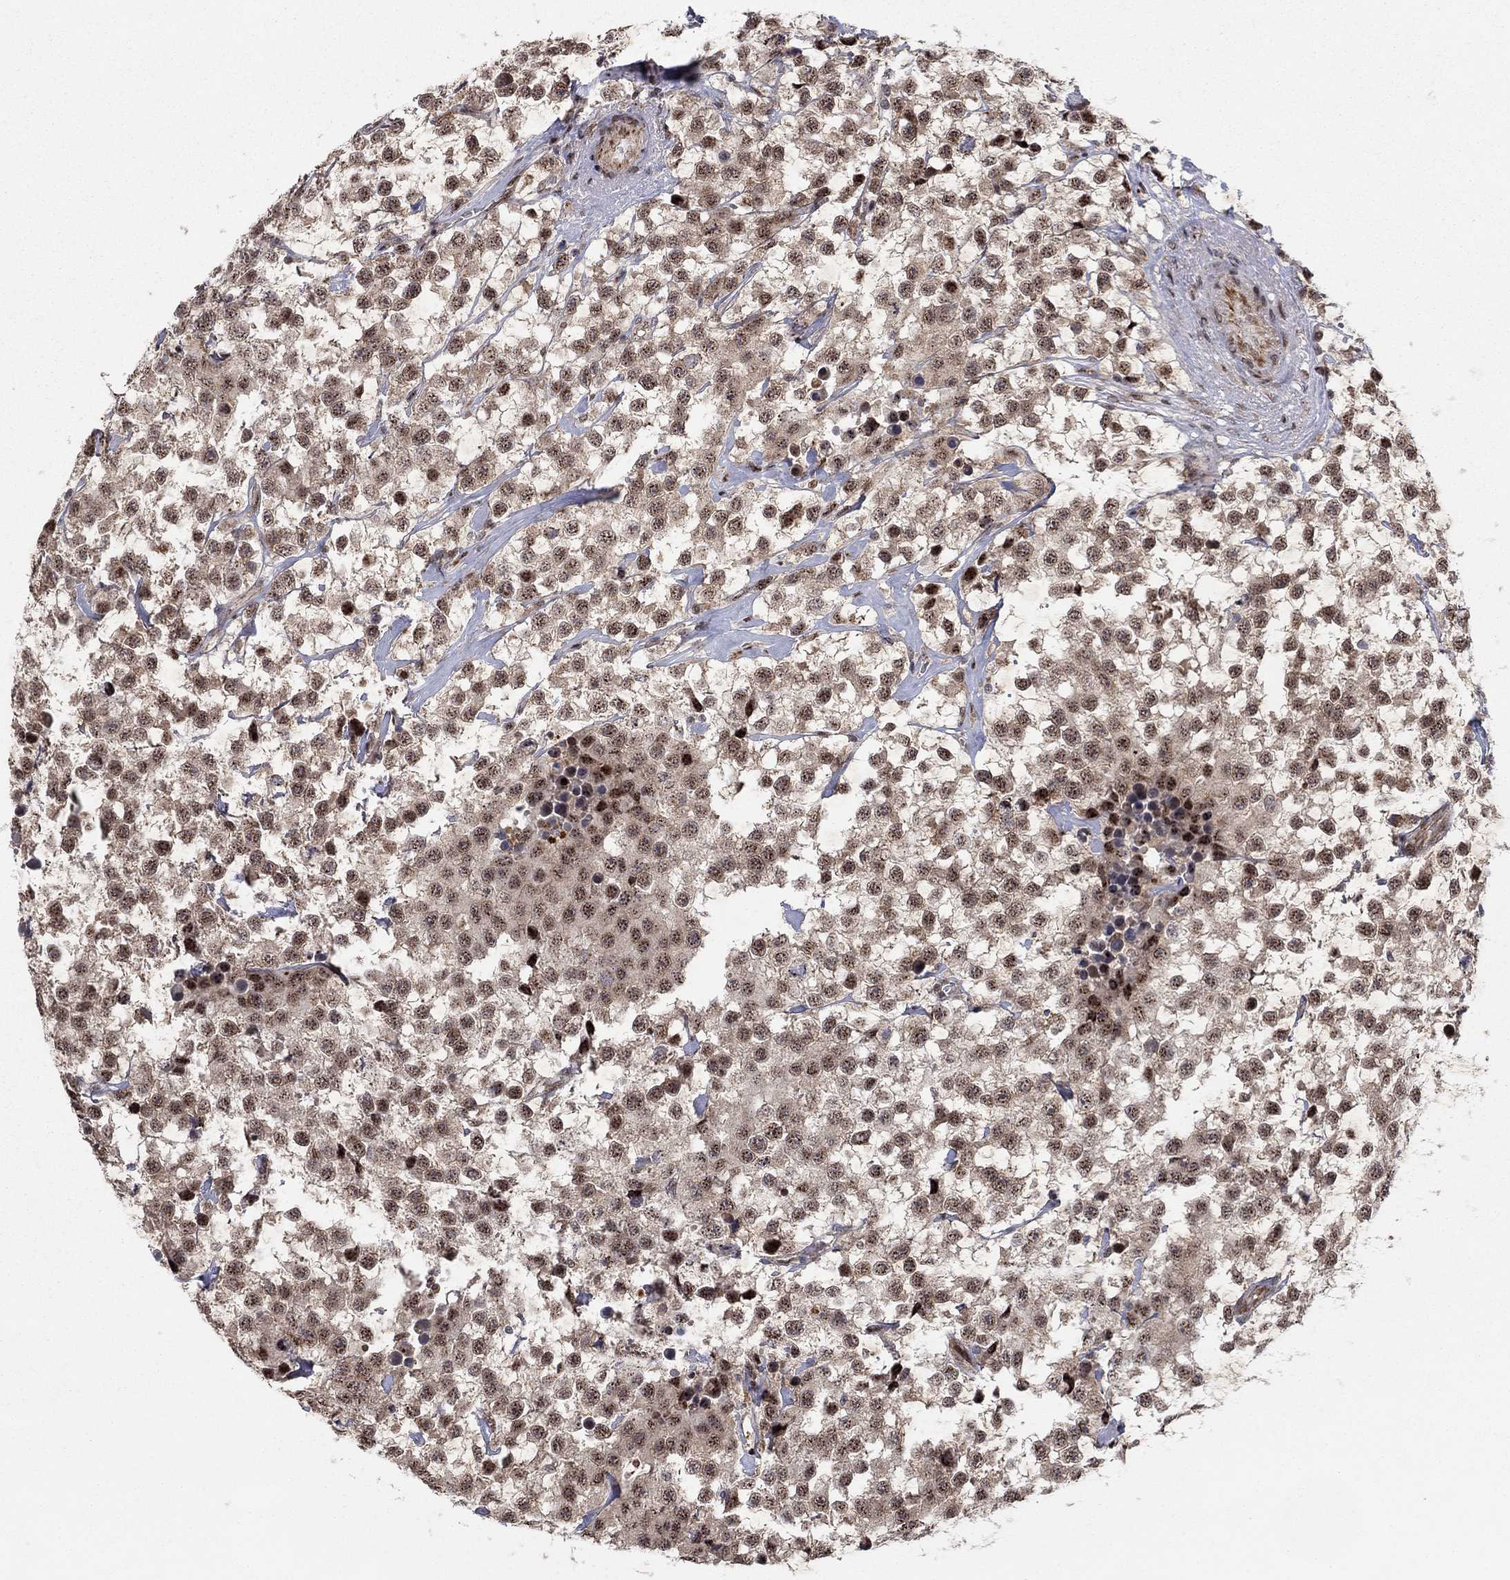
{"staining": {"intensity": "moderate", "quantity": "25%-75%", "location": "nuclear"}, "tissue": "testis cancer", "cell_type": "Tumor cells", "image_type": "cancer", "snomed": [{"axis": "morphology", "description": "Seminoma, NOS"}, {"axis": "topography", "description": "Testis"}], "caption": "High-power microscopy captured an immunohistochemistry (IHC) micrograph of testis seminoma, revealing moderate nuclear expression in approximately 25%-75% of tumor cells.", "gene": "ZNF395", "patient": {"sex": "male", "age": 59}}